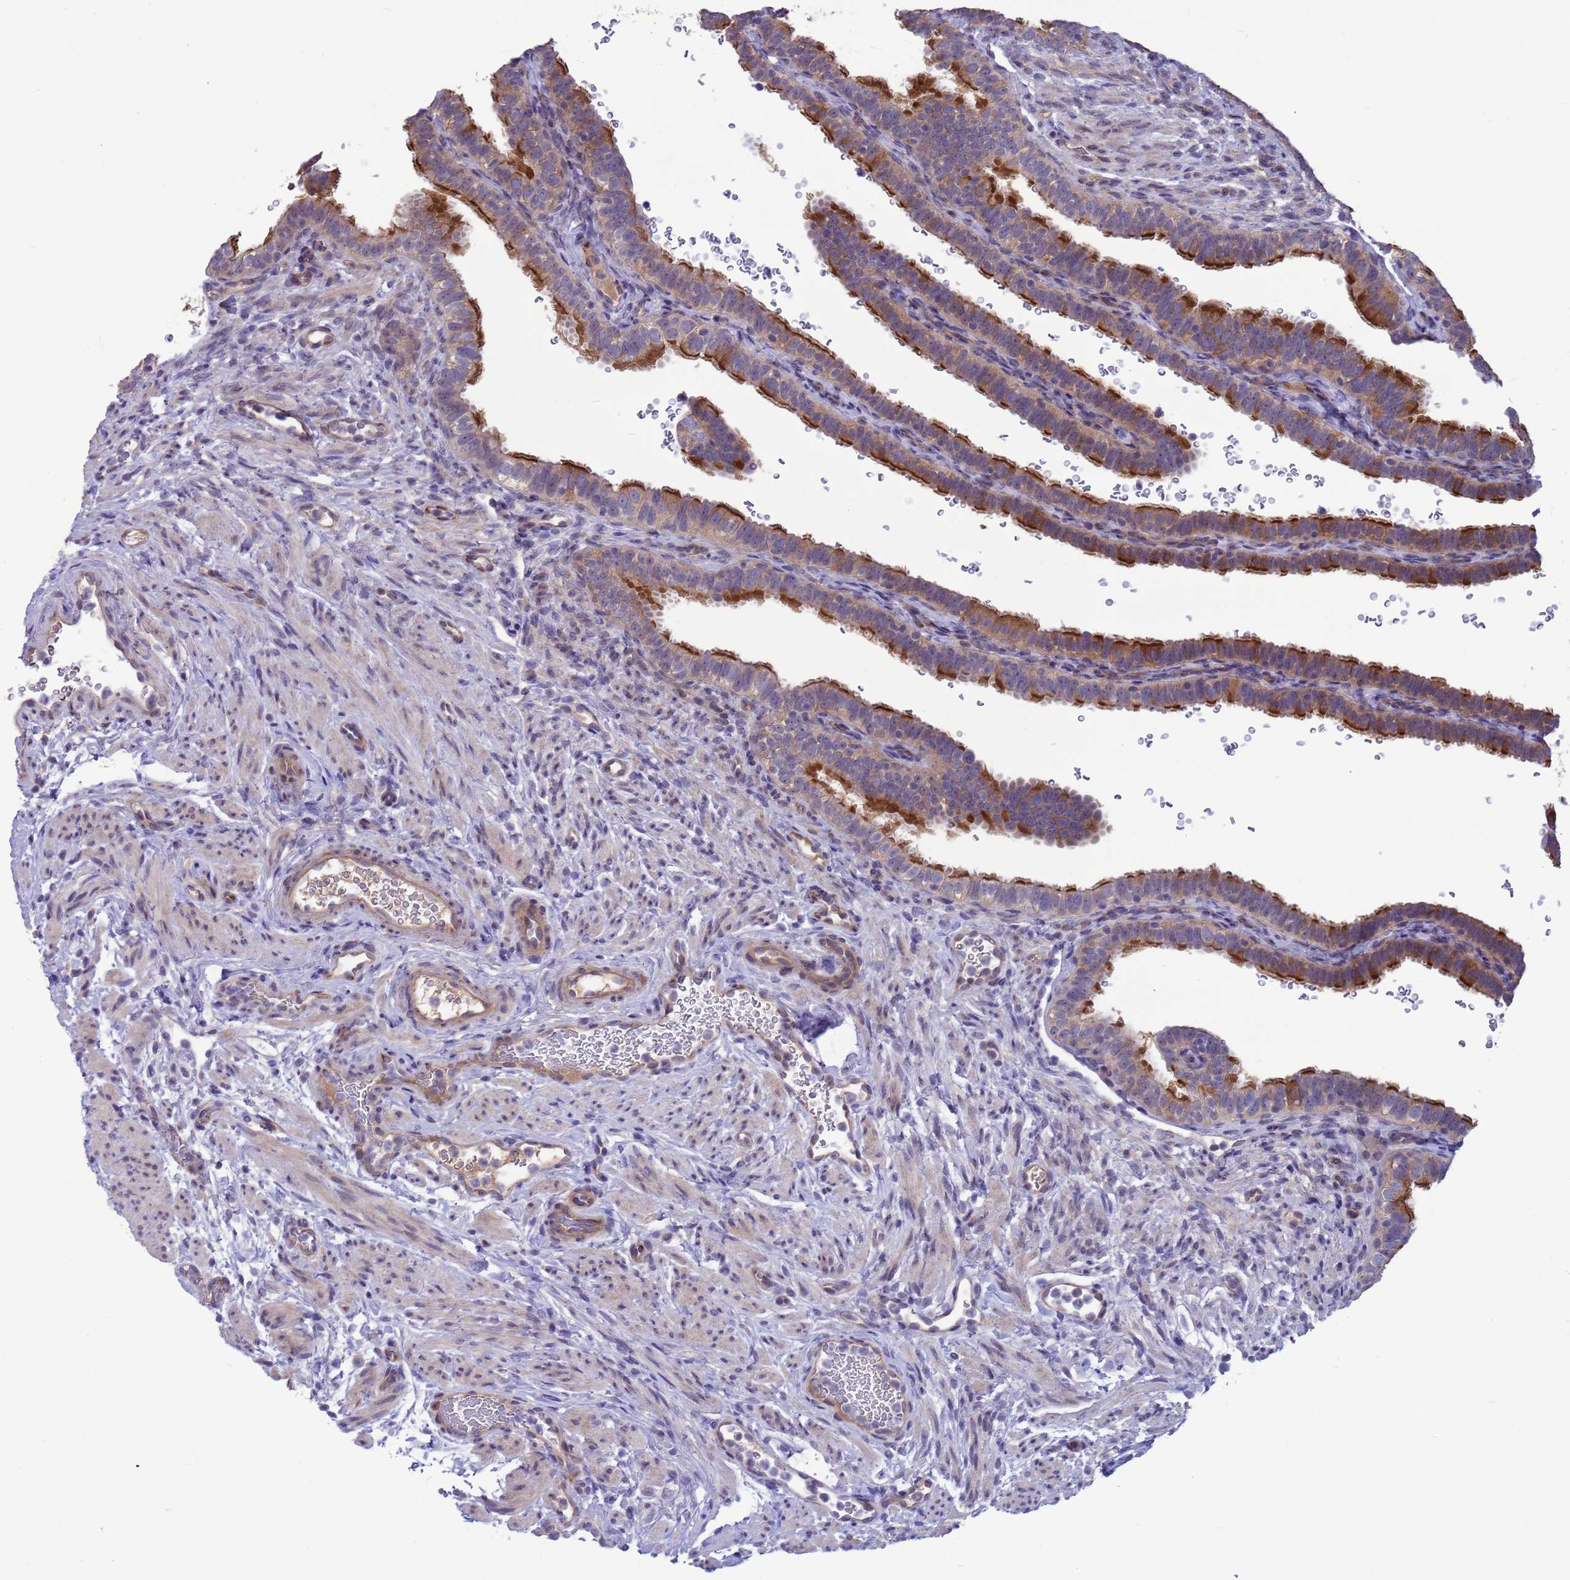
{"staining": {"intensity": "moderate", "quantity": "25%-75%", "location": "cytoplasmic/membranous"}, "tissue": "fallopian tube", "cell_type": "Glandular cells", "image_type": "normal", "snomed": [{"axis": "morphology", "description": "Normal tissue, NOS"}, {"axis": "topography", "description": "Fallopian tube"}], "caption": "Protein staining shows moderate cytoplasmic/membranous staining in about 25%-75% of glandular cells in normal fallopian tube. (Stains: DAB in brown, nuclei in blue, Microscopy: brightfield microscopy at high magnification).", "gene": "GJA10", "patient": {"sex": "female", "age": 41}}